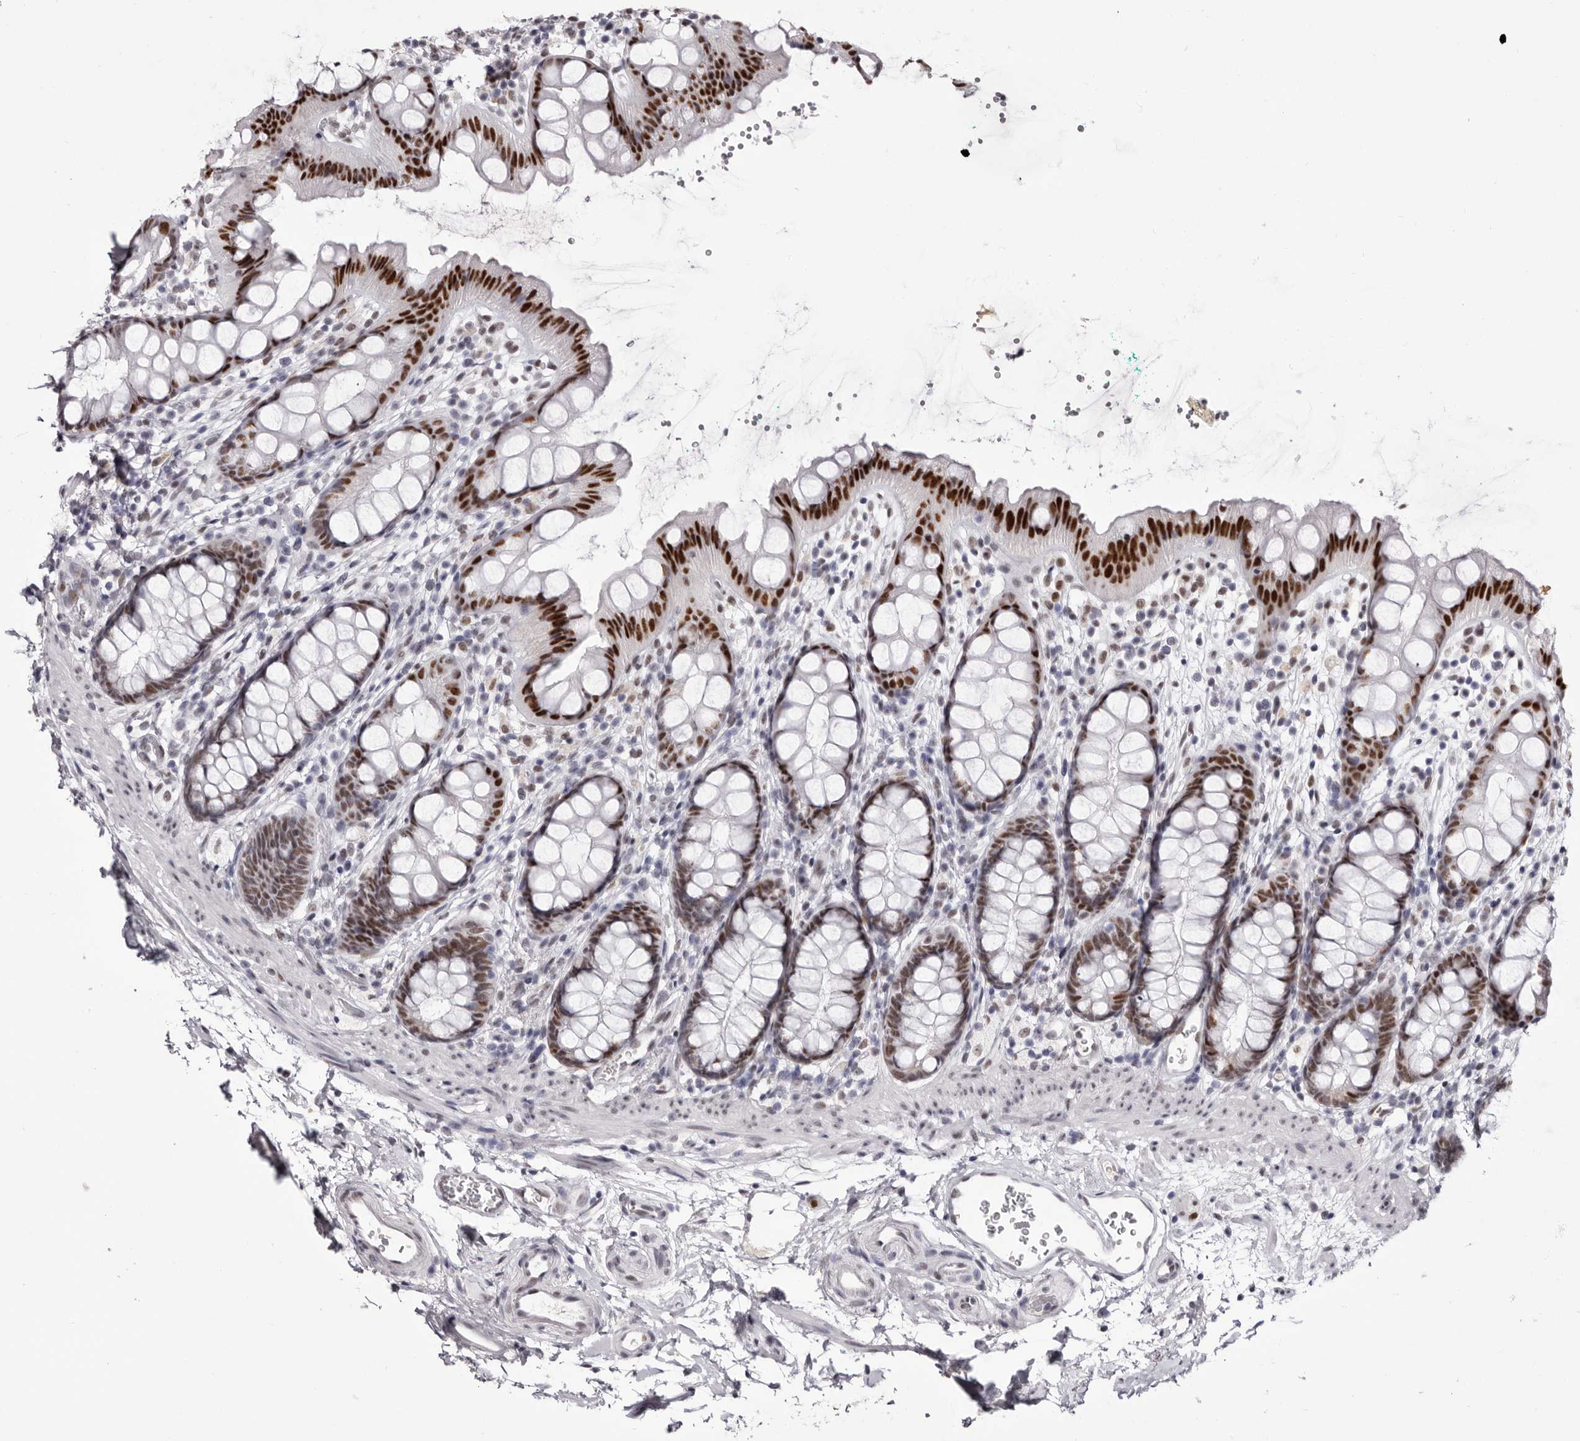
{"staining": {"intensity": "strong", "quantity": "25%-75%", "location": "nuclear"}, "tissue": "rectum", "cell_type": "Glandular cells", "image_type": "normal", "snomed": [{"axis": "morphology", "description": "Normal tissue, NOS"}, {"axis": "topography", "description": "Rectum"}], "caption": "Immunohistochemistry image of benign rectum: human rectum stained using immunohistochemistry (IHC) demonstrates high levels of strong protein expression localized specifically in the nuclear of glandular cells, appearing as a nuclear brown color.", "gene": "ZNF326", "patient": {"sex": "female", "age": 65}}